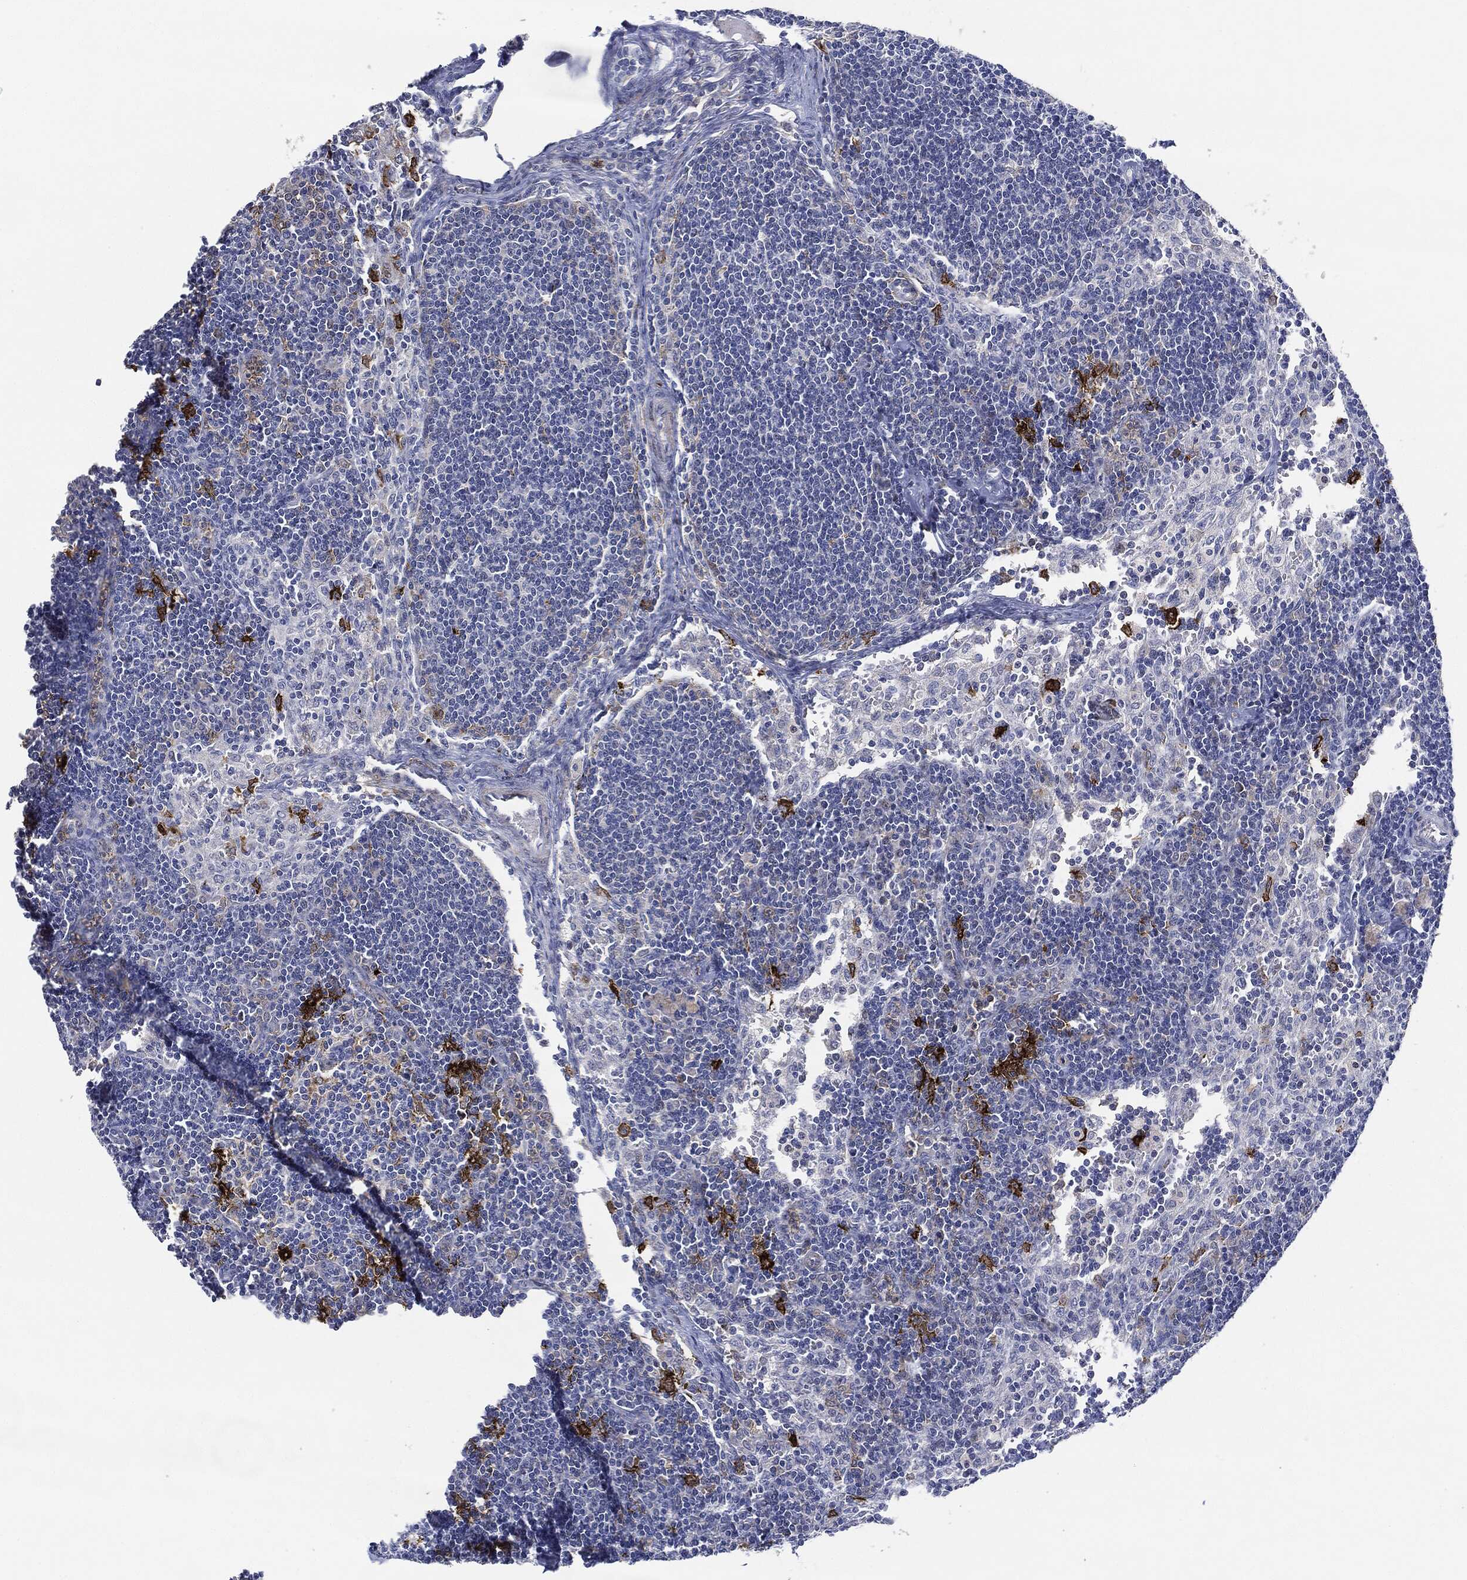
{"staining": {"intensity": "weak", "quantity": "<25%", "location": "cytoplasmic/membranous,nuclear"}, "tissue": "lymph node", "cell_type": "Germinal center cells", "image_type": "normal", "snomed": [{"axis": "morphology", "description": "Normal tissue, NOS"}, {"axis": "topography", "description": "Lymph node"}], "caption": "Image shows no protein expression in germinal center cells of benign lymph node. (DAB (3,3'-diaminobenzidine) immunohistochemistry (IHC) visualized using brightfield microscopy, high magnification).", "gene": "NANOS3", "patient": {"sex": "female", "age": 51}}